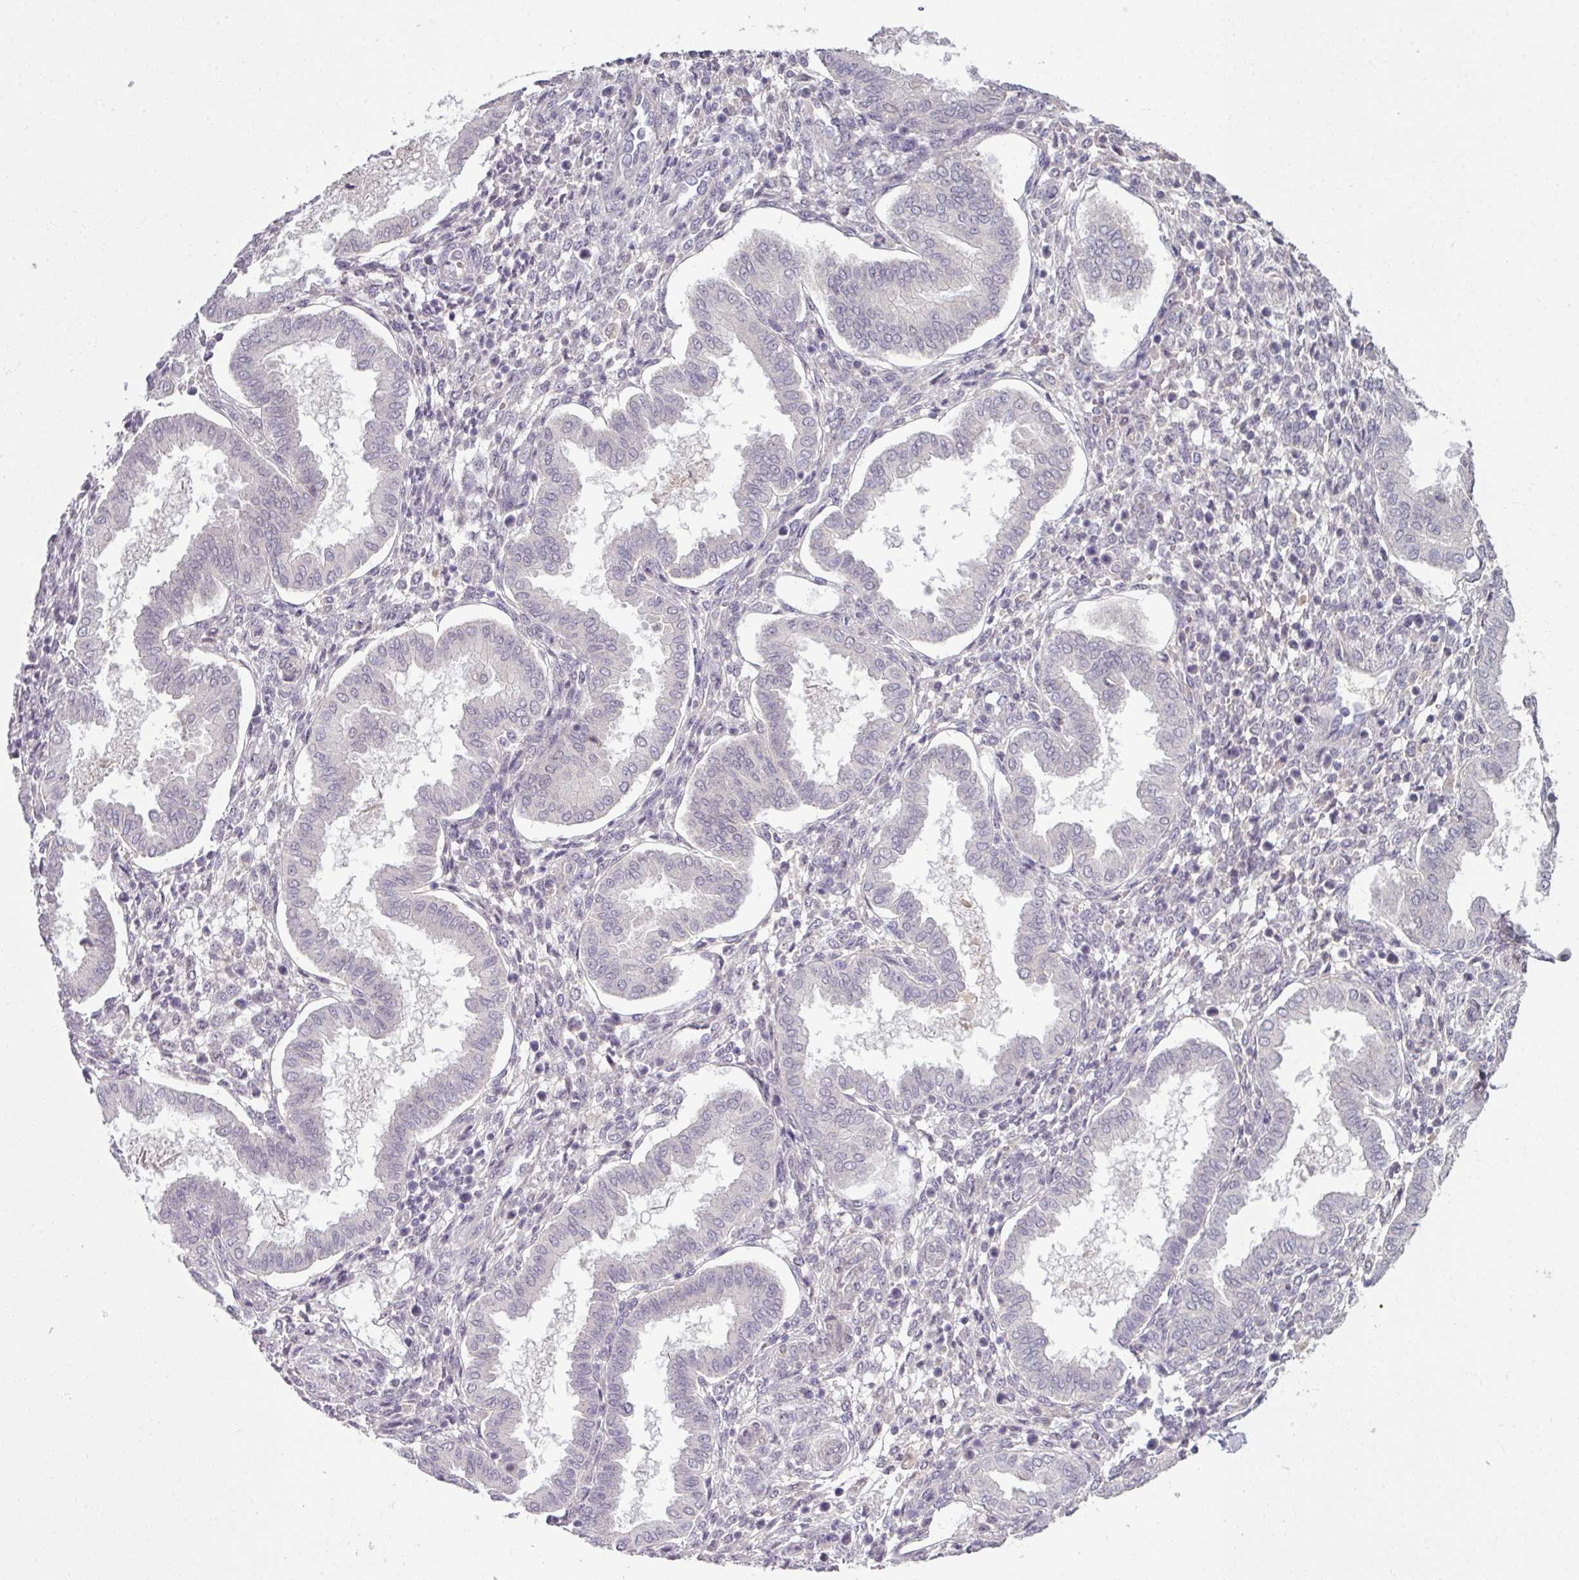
{"staining": {"intensity": "negative", "quantity": "none", "location": "none"}, "tissue": "endometrium", "cell_type": "Cells in endometrial stroma", "image_type": "normal", "snomed": [{"axis": "morphology", "description": "Normal tissue, NOS"}, {"axis": "topography", "description": "Endometrium"}], "caption": "Cells in endometrial stroma show no significant expression in unremarkable endometrium. Nuclei are stained in blue.", "gene": "UVSSA", "patient": {"sex": "female", "age": 24}}